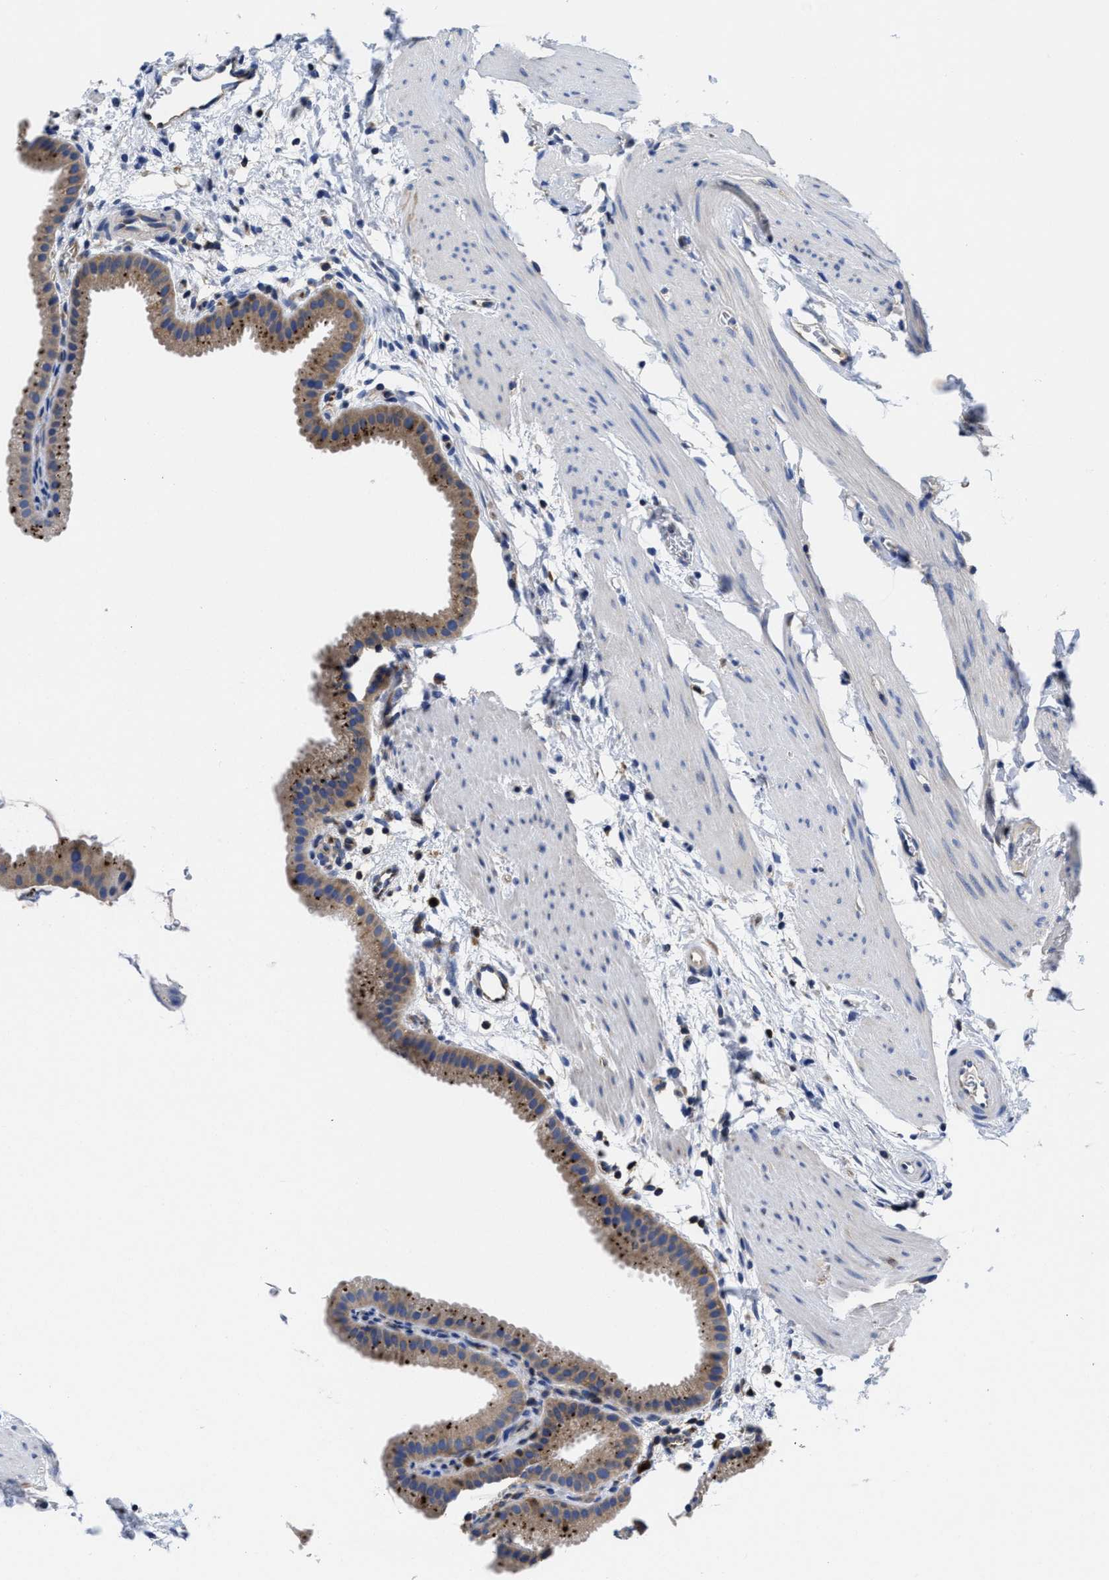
{"staining": {"intensity": "moderate", "quantity": ">75%", "location": "cytoplasmic/membranous"}, "tissue": "gallbladder", "cell_type": "Glandular cells", "image_type": "normal", "snomed": [{"axis": "morphology", "description": "Normal tissue, NOS"}, {"axis": "topography", "description": "Gallbladder"}], "caption": "Immunohistochemistry micrograph of unremarkable human gallbladder stained for a protein (brown), which displays medium levels of moderate cytoplasmic/membranous positivity in approximately >75% of glandular cells.", "gene": "YARS1", "patient": {"sex": "female", "age": 64}}